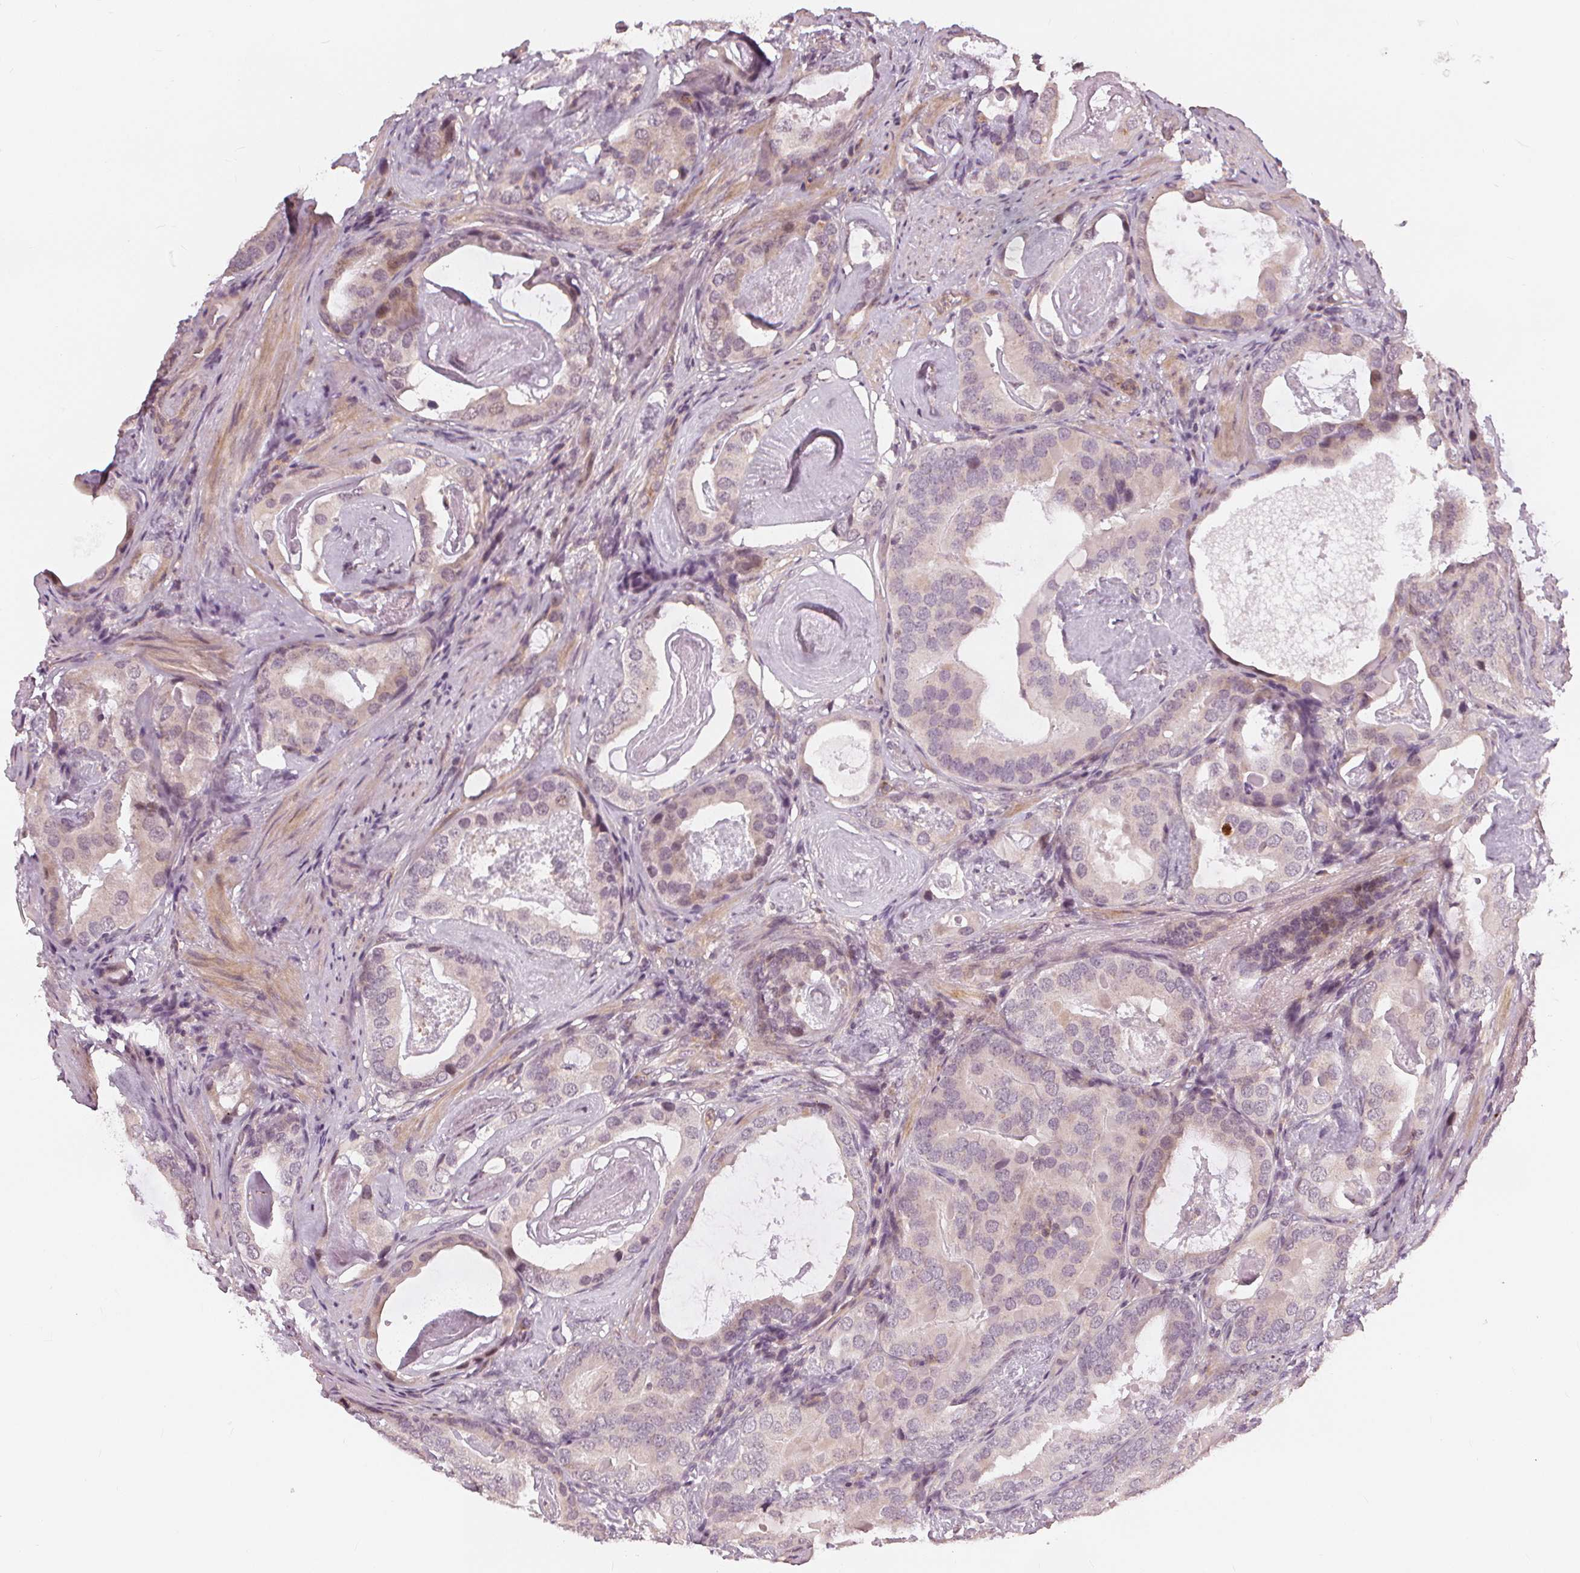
{"staining": {"intensity": "negative", "quantity": "none", "location": "none"}, "tissue": "prostate cancer", "cell_type": "Tumor cells", "image_type": "cancer", "snomed": [{"axis": "morphology", "description": "Adenocarcinoma, Low grade"}, {"axis": "topography", "description": "Prostate and seminal vesicle, NOS"}], "caption": "An immunohistochemistry (IHC) histopathology image of prostate low-grade adenocarcinoma is shown. There is no staining in tumor cells of prostate low-grade adenocarcinoma. The staining is performed using DAB (3,3'-diaminobenzidine) brown chromogen with nuclei counter-stained in using hematoxylin.", "gene": "SLC34A1", "patient": {"sex": "male", "age": 71}}